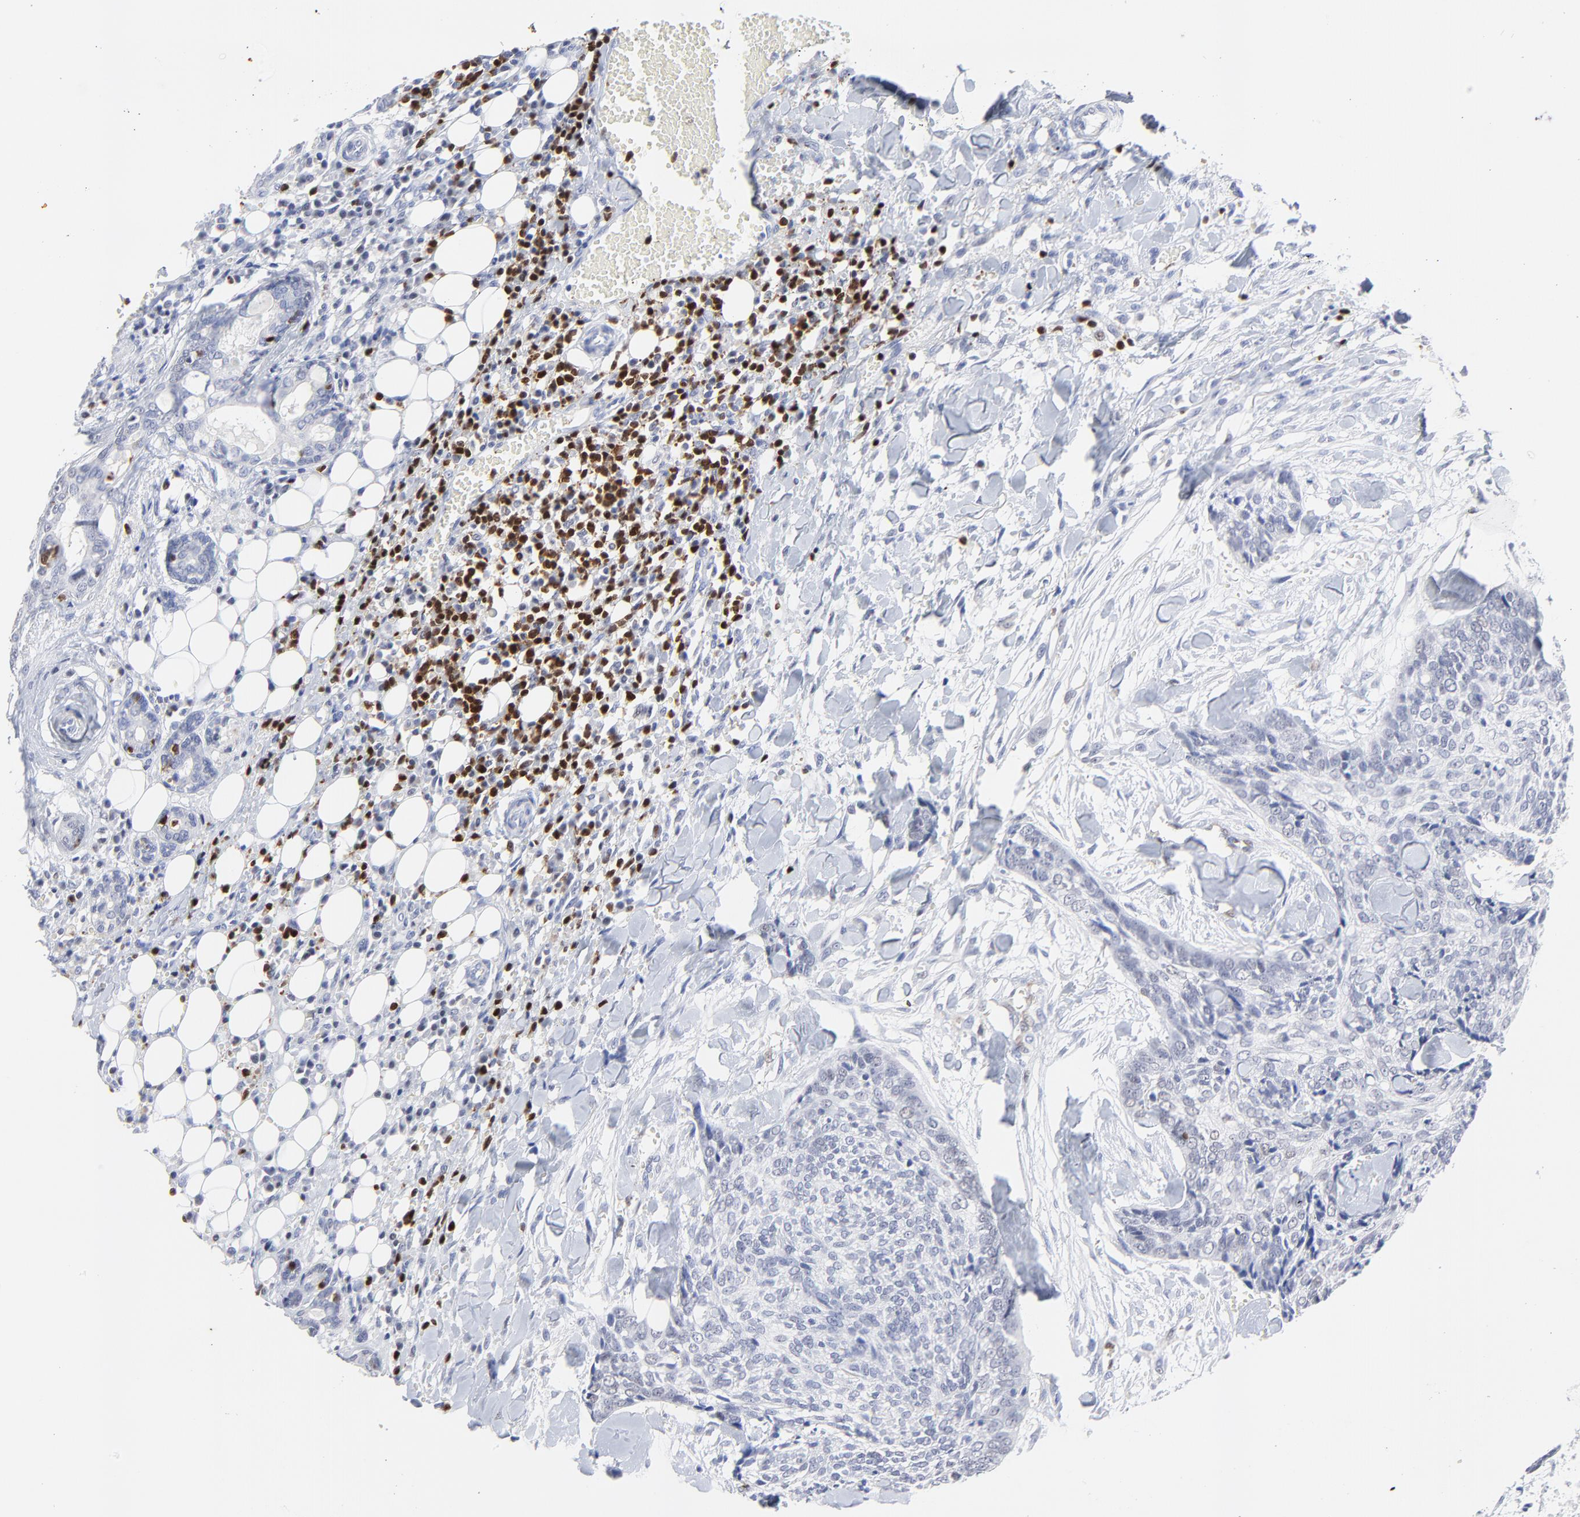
{"staining": {"intensity": "negative", "quantity": "none", "location": "none"}, "tissue": "head and neck cancer", "cell_type": "Tumor cells", "image_type": "cancer", "snomed": [{"axis": "morphology", "description": "Squamous cell carcinoma, NOS"}, {"axis": "topography", "description": "Salivary gland"}, {"axis": "topography", "description": "Head-Neck"}], "caption": "Photomicrograph shows no significant protein staining in tumor cells of head and neck squamous cell carcinoma. (Stains: DAB IHC with hematoxylin counter stain, Microscopy: brightfield microscopy at high magnification).", "gene": "ZAP70", "patient": {"sex": "male", "age": 70}}